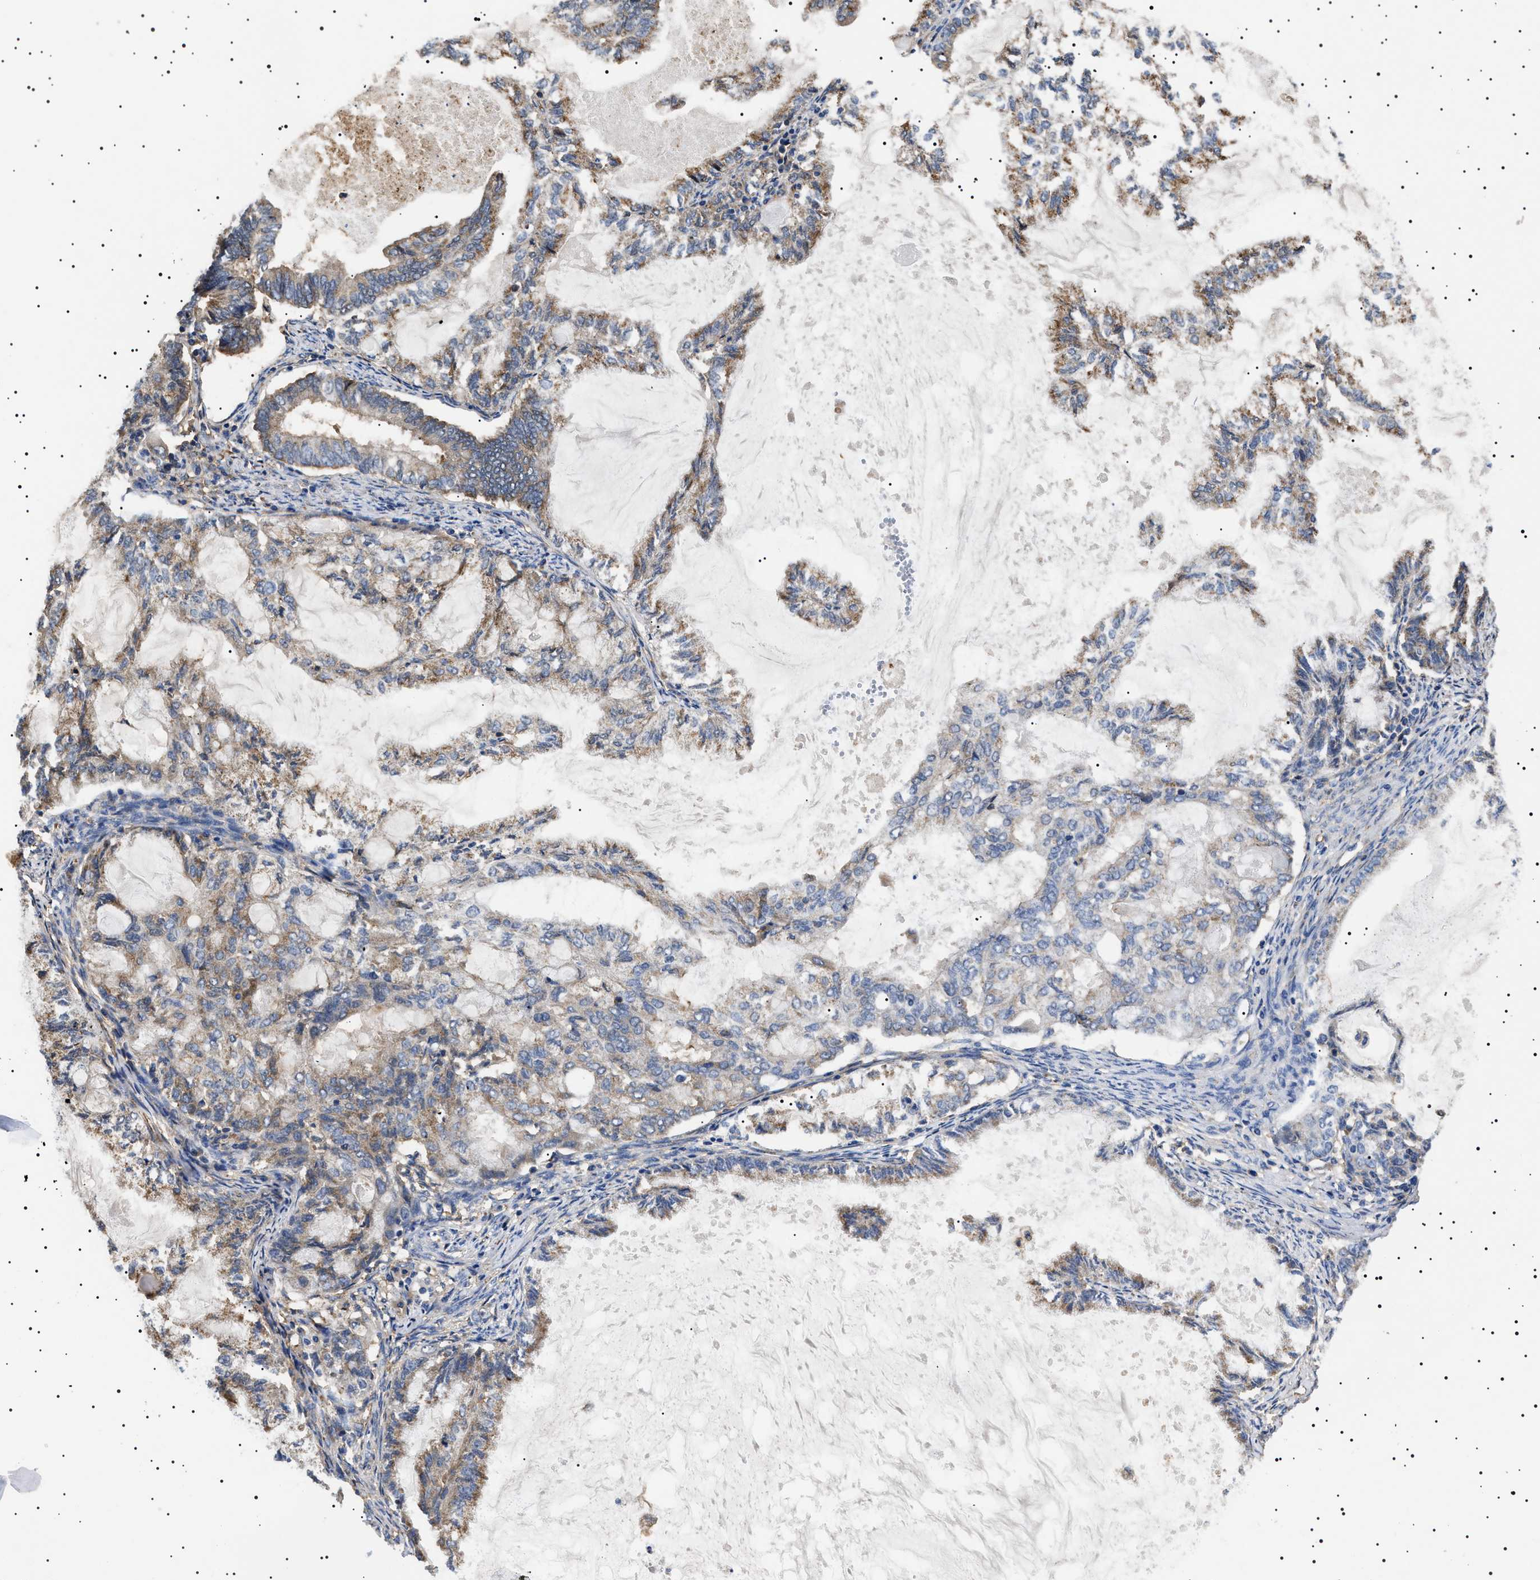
{"staining": {"intensity": "moderate", "quantity": "25%-75%", "location": "cytoplasmic/membranous"}, "tissue": "endometrial cancer", "cell_type": "Tumor cells", "image_type": "cancer", "snomed": [{"axis": "morphology", "description": "Adenocarcinoma, NOS"}, {"axis": "topography", "description": "Endometrium"}], "caption": "Immunohistochemistry of human adenocarcinoma (endometrial) displays medium levels of moderate cytoplasmic/membranous staining in about 25%-75% of tumor cells.", "gene": "TPP2", "patient": {"sex": "female", "age": 86}}